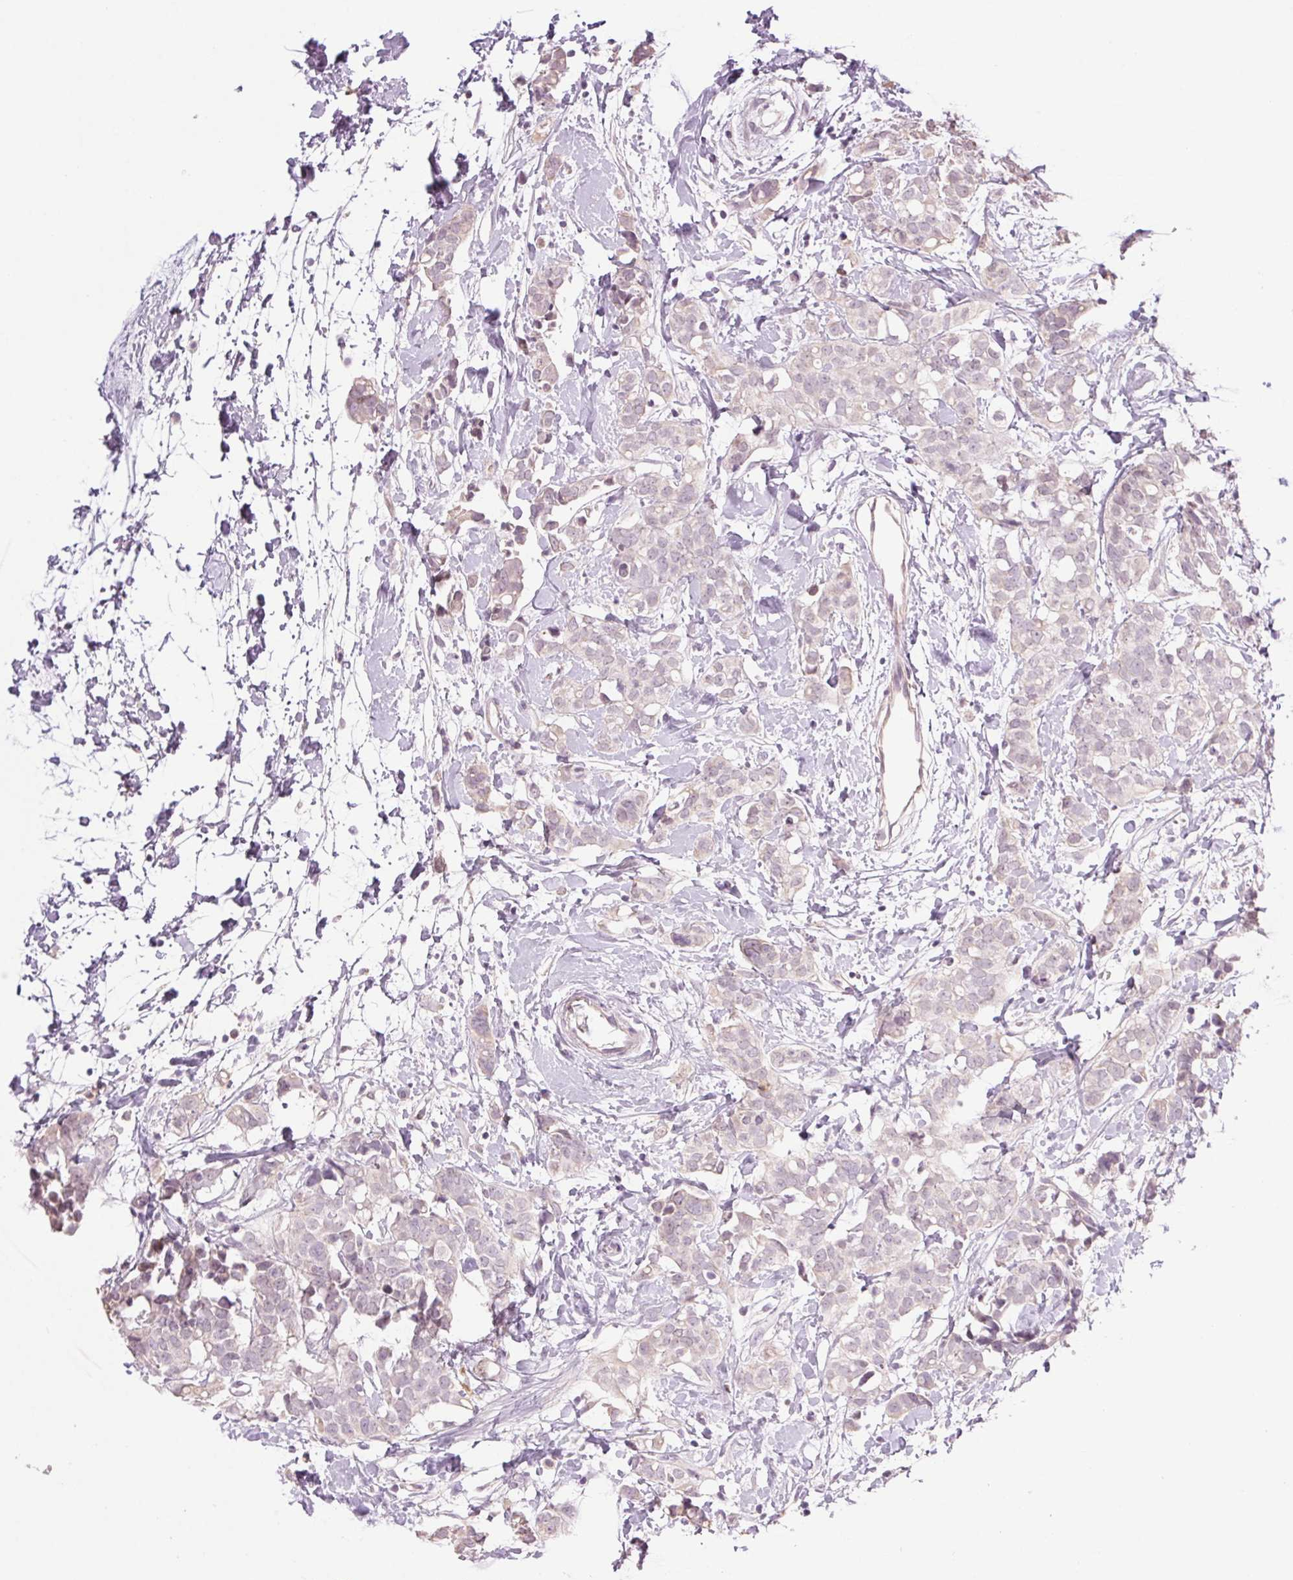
{"staining": {"intensity": "weak", "quantity": "<25%", "location": "nuclear"}, "tissue": "breast cancer", "cell_type": "Tumor cells", "image_type": "cancer", "snomed": [{"axis": "morphology", "description": "Duct carcinoma"}, {"axis": "topography", "description": "Breast"}], "caption": "An immunohistochemistry micrograph of invasive ductal carcinoma (breast) is shown. There is no staining in tumor cells of invasive ductal carcinoma (breast).", "gene": "MPO", "patient": {"sex": "female", "age": 40}}